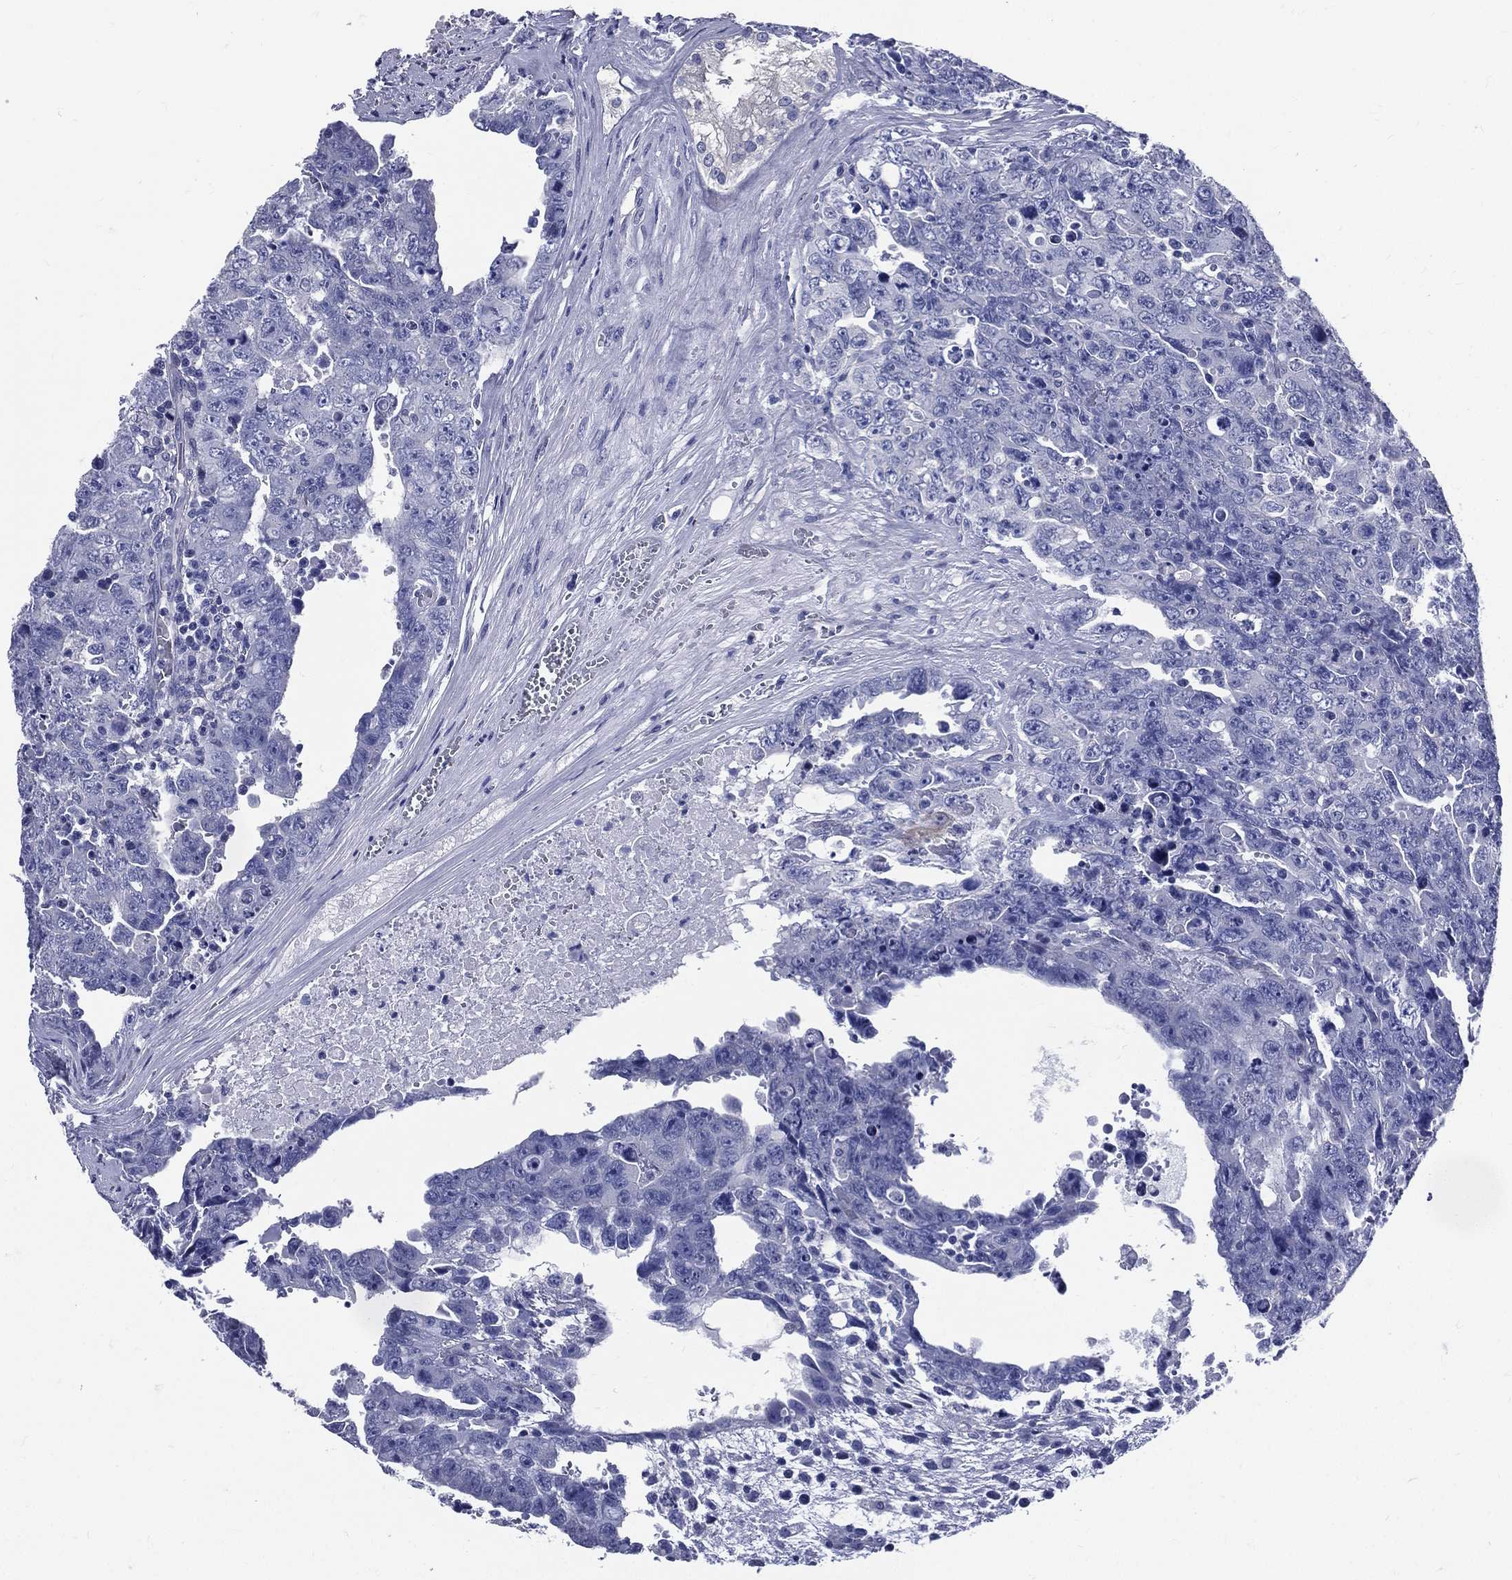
{"staining": {"intensity": "negative", "quantity": "none", "location": "none"}, "tissue": "testis cancer", "cell_type": "Tumor cells", "image_type": "cancer", "snomed": [{"axis": "morphology", "description": "Carcinoma, Embryonal, NOS"}, {"axis": "topography", "description": "Testis"}], "caption": "IHC photomicrograph of neoplastic tissue: testis cancer (embryonal carcinoma) stained with DAB exhibits no significant protein expression in tumor cells.", "gene": "DPYS", "patient": {"sex": "male", "age": 24}}